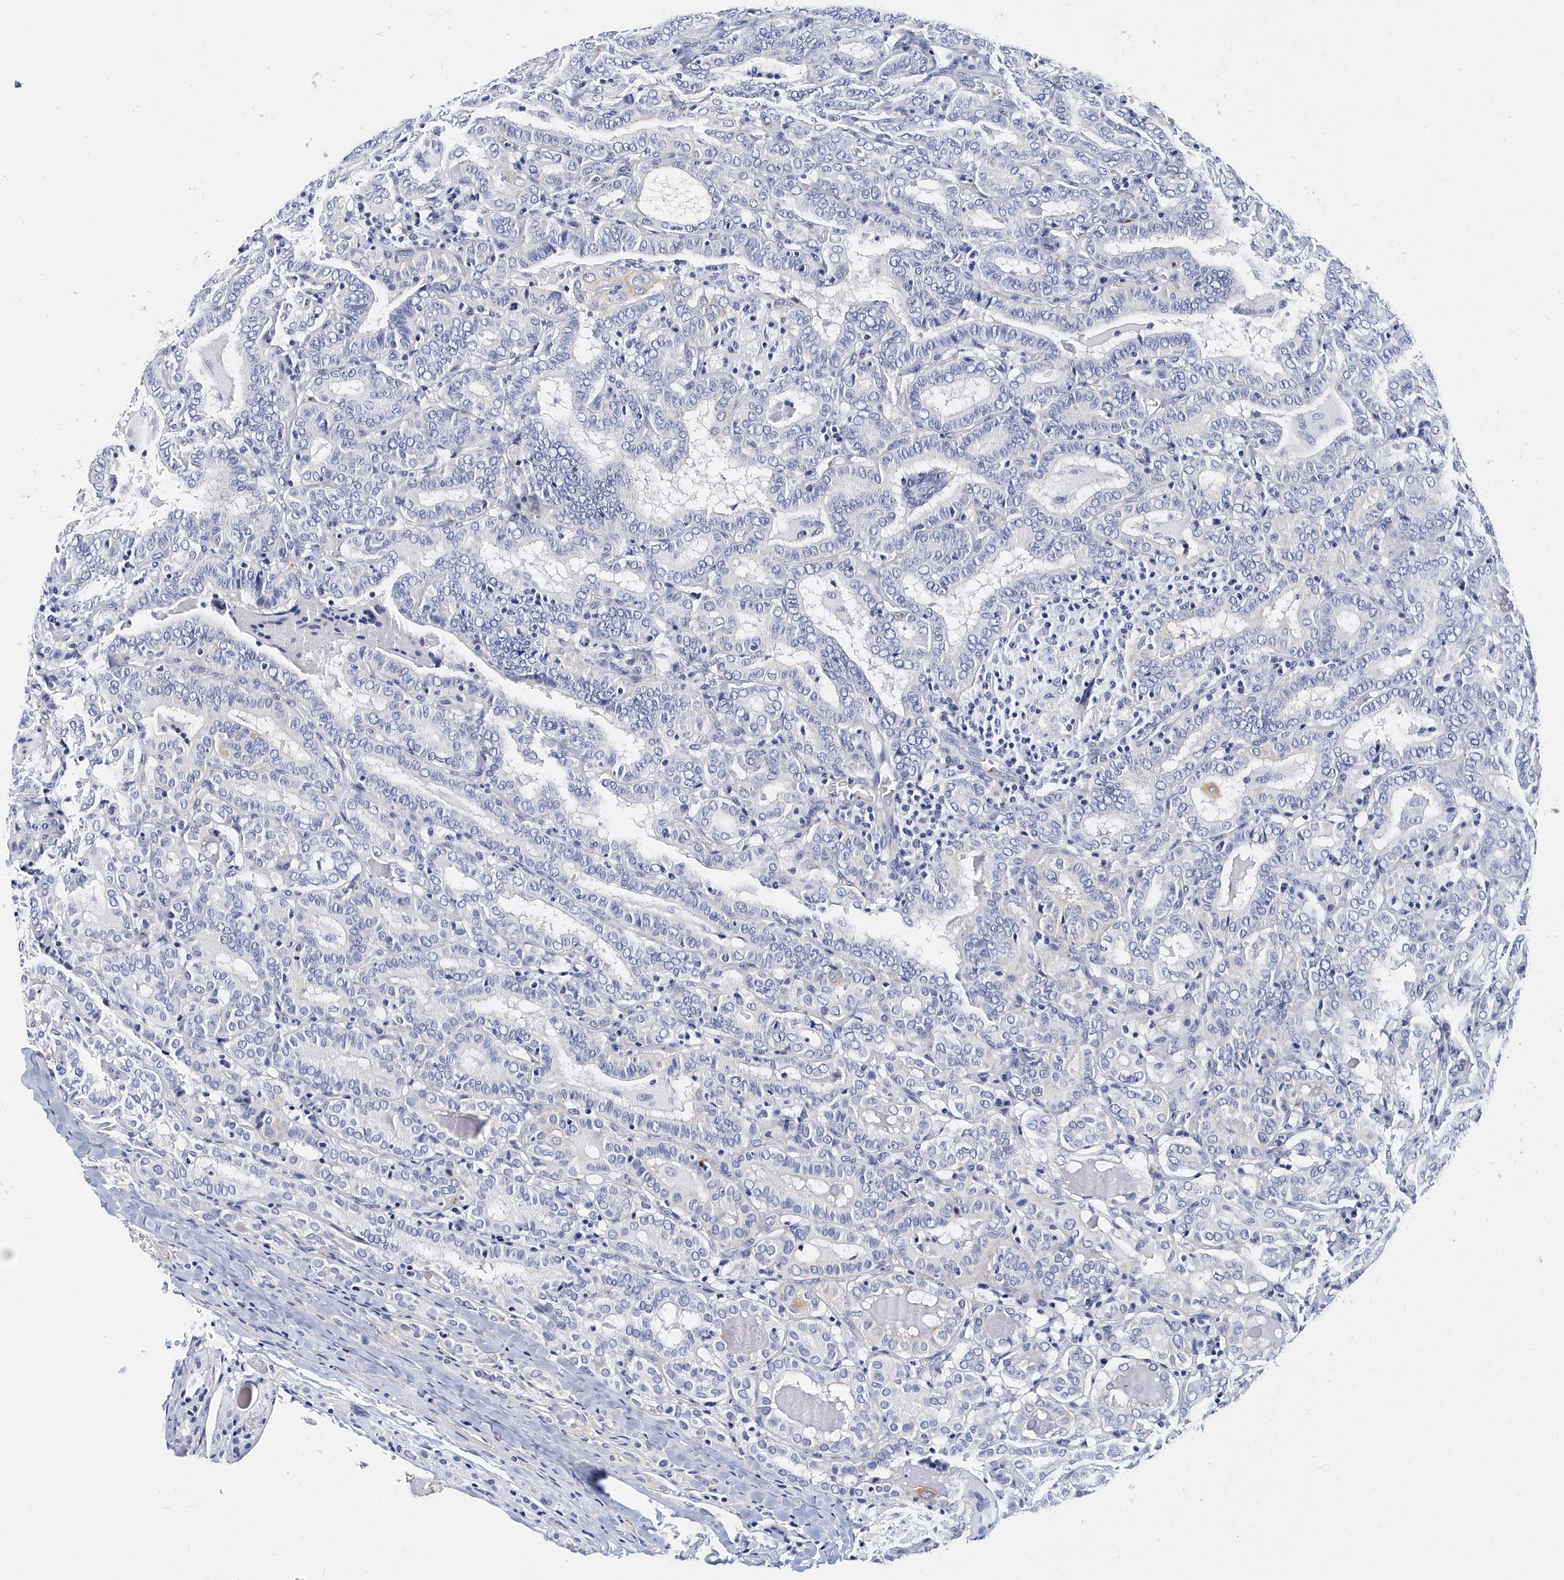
{"staining": {"intensity": "negative", "quantity": "none", "location": "none"}, "tissue": "thyroid cancer", "cell_type": "Tumor cells", "image_type": "cancer", "snomed": [{"axis": "morphology", "description": "Papillary adenocarcinoma, NOS"}, {"axis": "topography", "description": "Thyroid gland"}], "caption": "IHC micrograph of neoplastic tissue: thyroid cancer (papillary adenocarcinoma) stained with DAB demonstrates no significant protein staining in tumor cells.", "gene": "ITGA2B", "patient": {"sex": "female", "age": 72}}